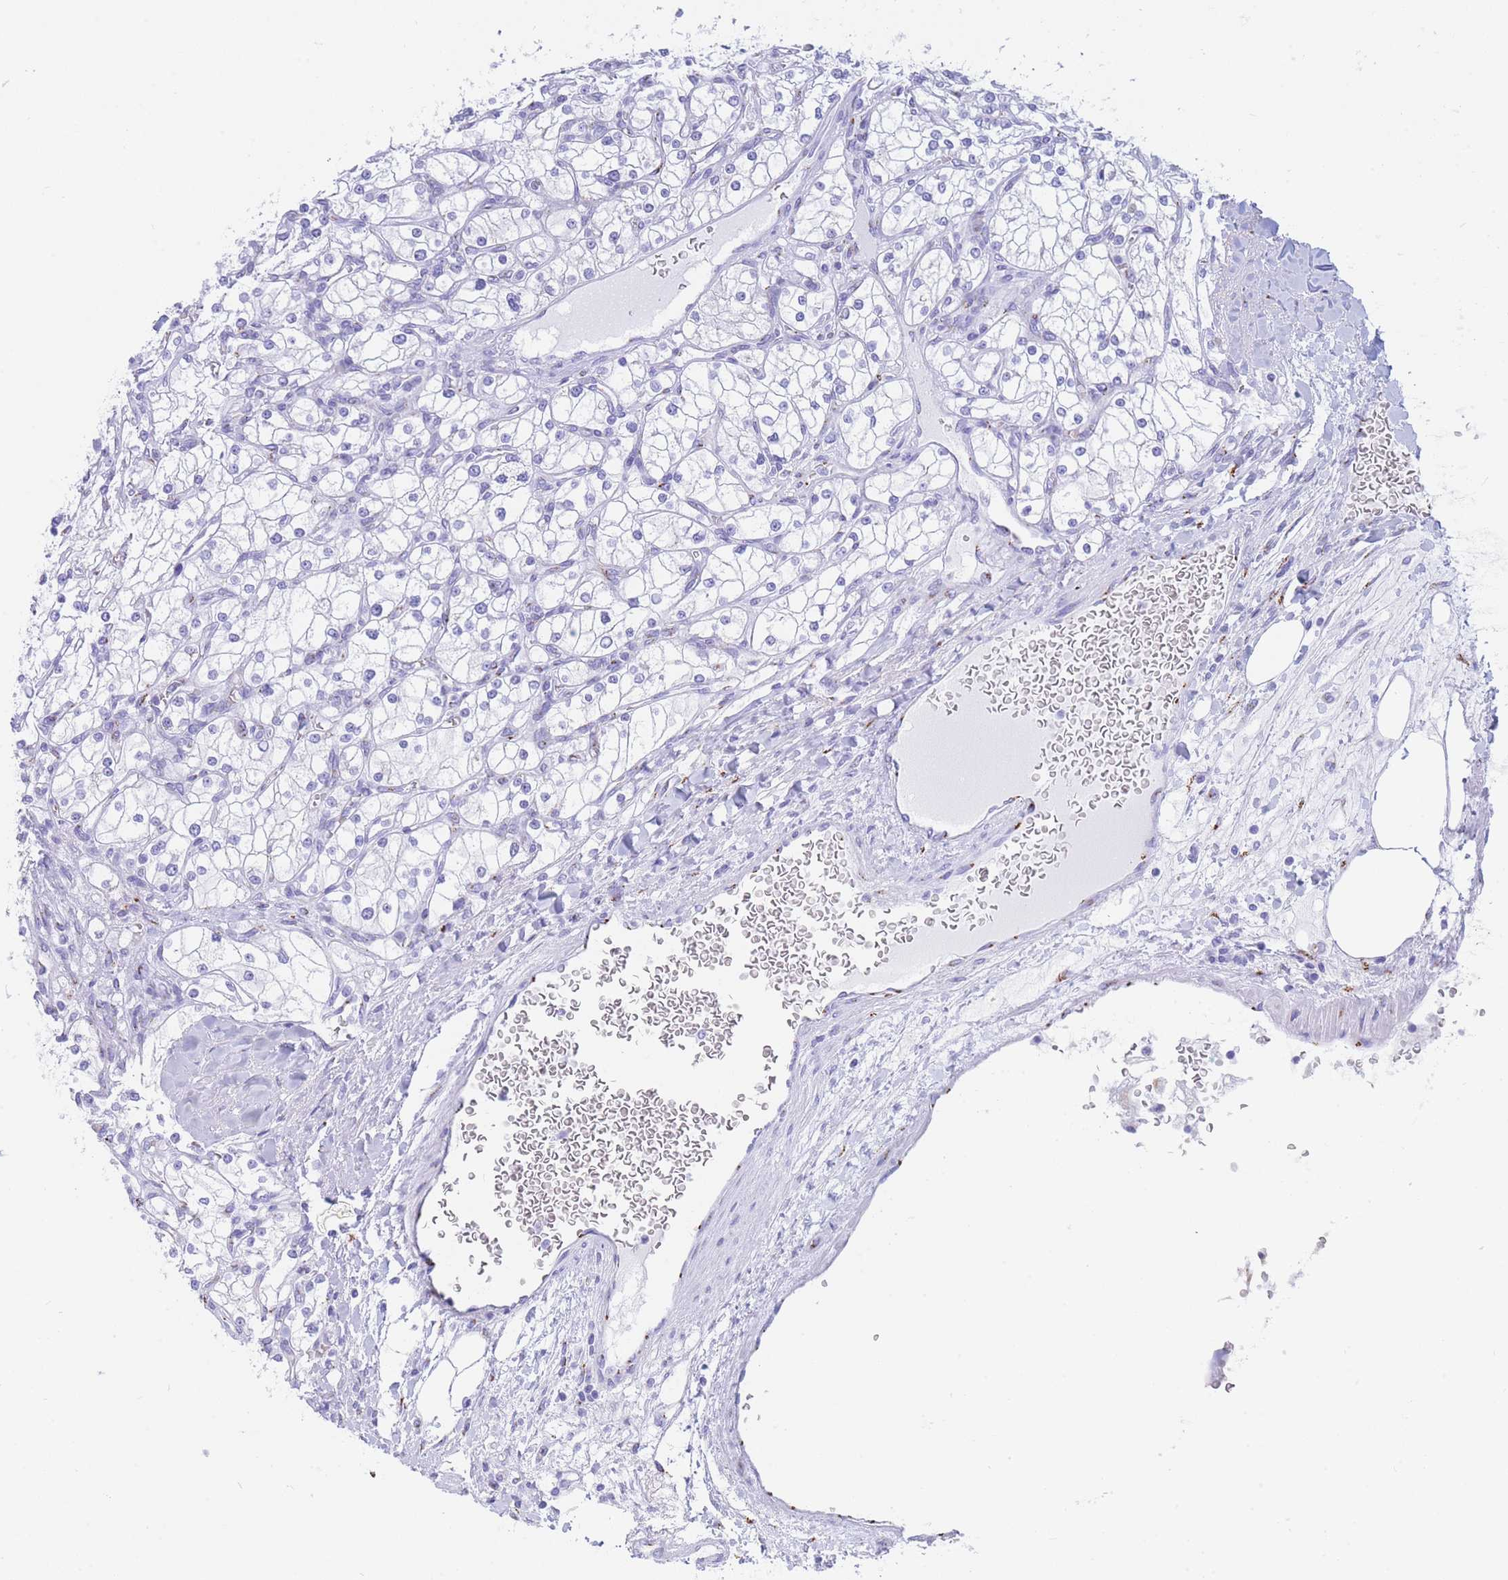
{"staining": {"intensity": "negative", "quantity": "none", "location": "none"}, "tissue": "renal cancer", "cell_type": "Tumor cells", "image_type": "cancer", "snomed": [{"axis": "morphology", "description": "Adenocarcinoma, NOS"}, {"axis": "topography", "description": "Kidney"}], "caption": "Tumor cells are negative for brown protein staining in renal cancer (adenocarcinoma).", "gene": "FAM3C", "patient": {"sex": "male", "age": 80}}